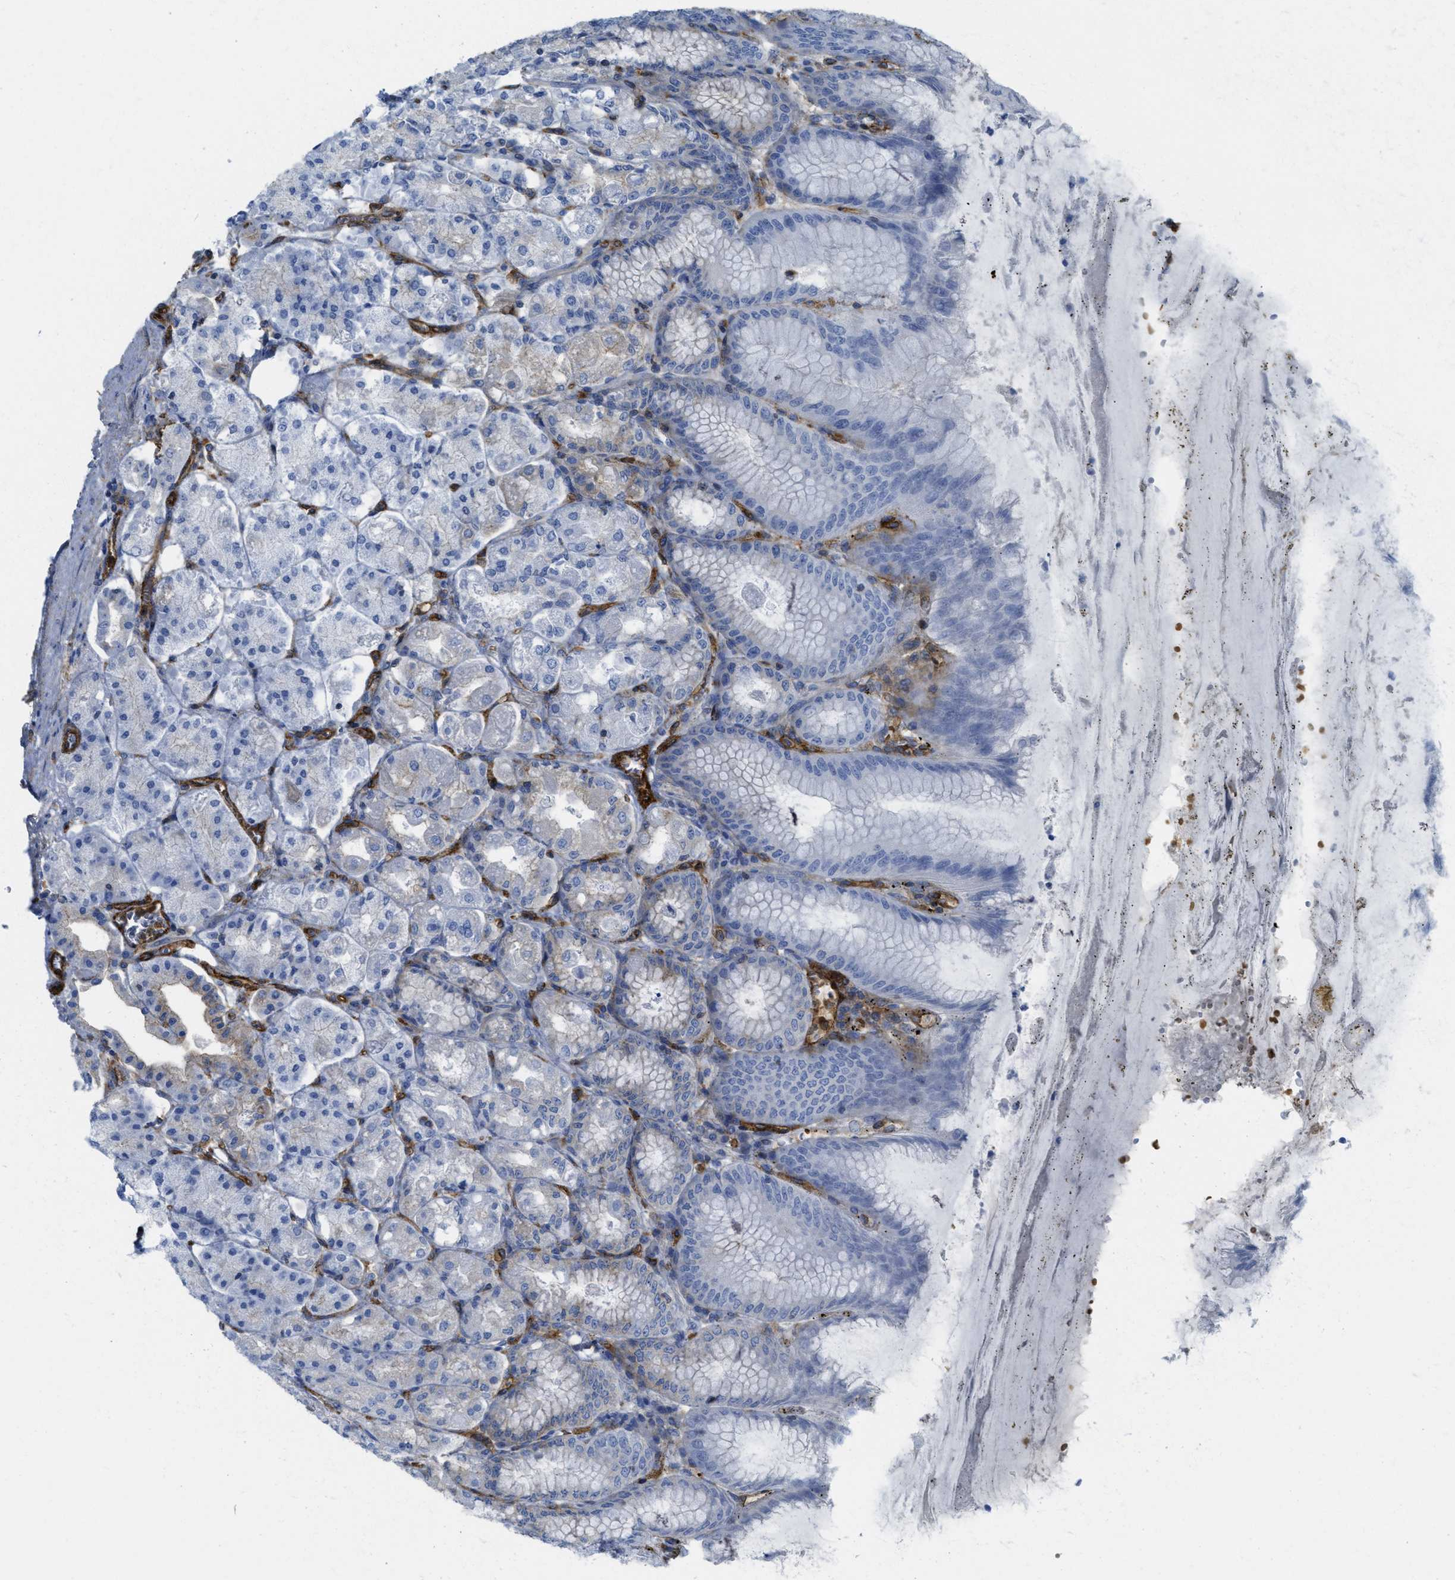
{"staining": {"intensity": "moderate", "quantity": "25%-75%", "location": "cytoplasmic/membranous"}, "tissue": "stomach", "cell_type": "Glandular cells", "image_type": "normal", "snomed": [{"axis": "morphology", "description": "Normal tissue, NOS"}, {"axis": "topography", "description": "Stomach, lower"}], "caption": "Approximately 25%-75% of glandular cells in benign stomach demonstrate moderate cytoplasmic/membranous protein expression as visualized by brown immunohistochemical staining.", "gene": "HIP1", "patient": {"sex": "male", "age": 71}}